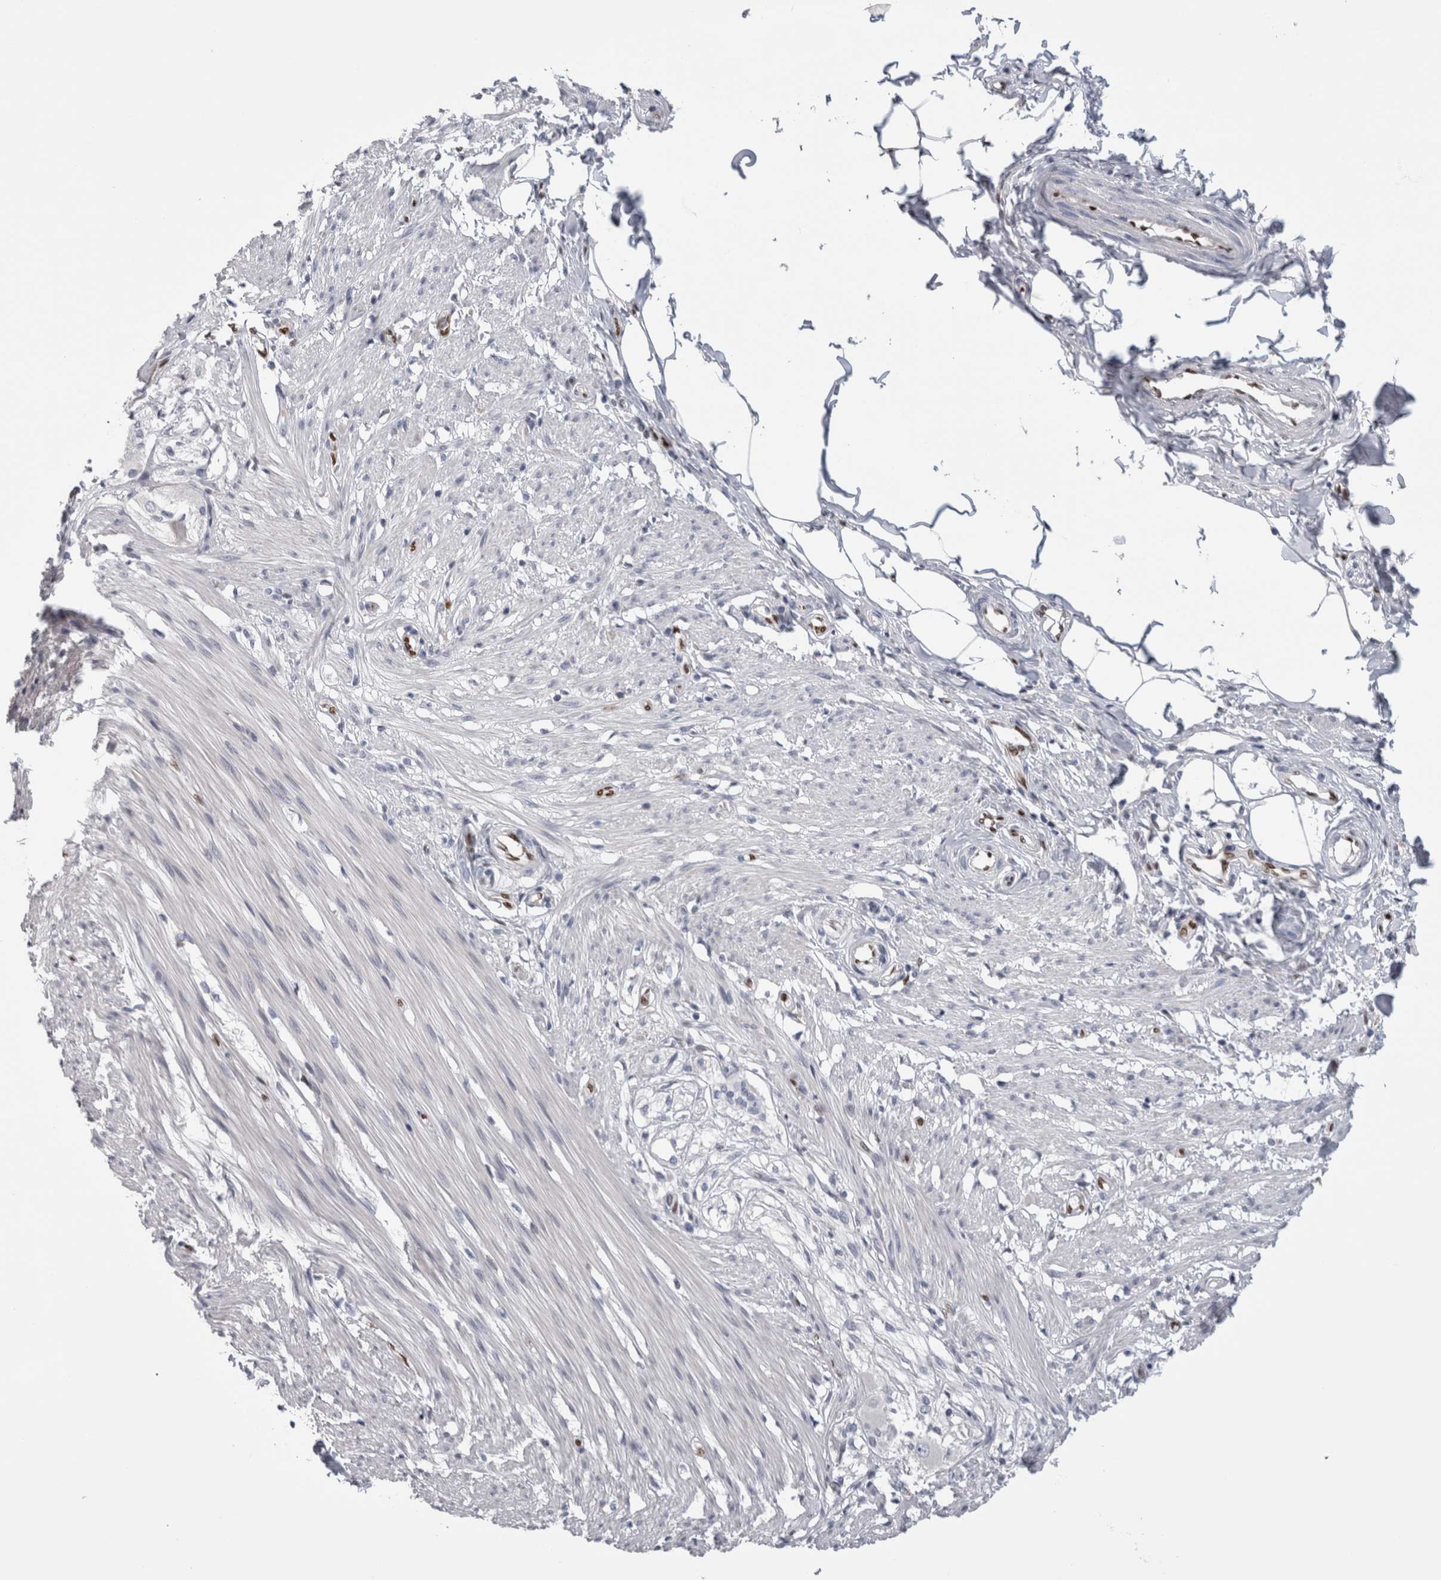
{"staining": {"intensity": "negative", "quantity": "none", "location": "none"}, "tissue": "smooth muscle", "cell_type": "Smooth muscle cells", "image_type": "normal", "snomed": [{"axis": "morphology", "description": "Normal tissue, NOS"}, {"axis": "morphology", "description": "Adenocarcinoma, NOS"}, {"axis": "topography", "description": "Smooth muscle"}, {"axis": "topography", "description": "Colon"}], "caption": "DAB immunohistochemical staining of unremarkable smooth muscle reveals no significant staining in smooth muscle cells. The staining was performed using DAB to visualize the protein expression in brown, while the nuclei were stained in blue with hematoxylin (Magnification: 20x).", "gene": "IL33", "patient": {"sex": "male", "age": 14}}